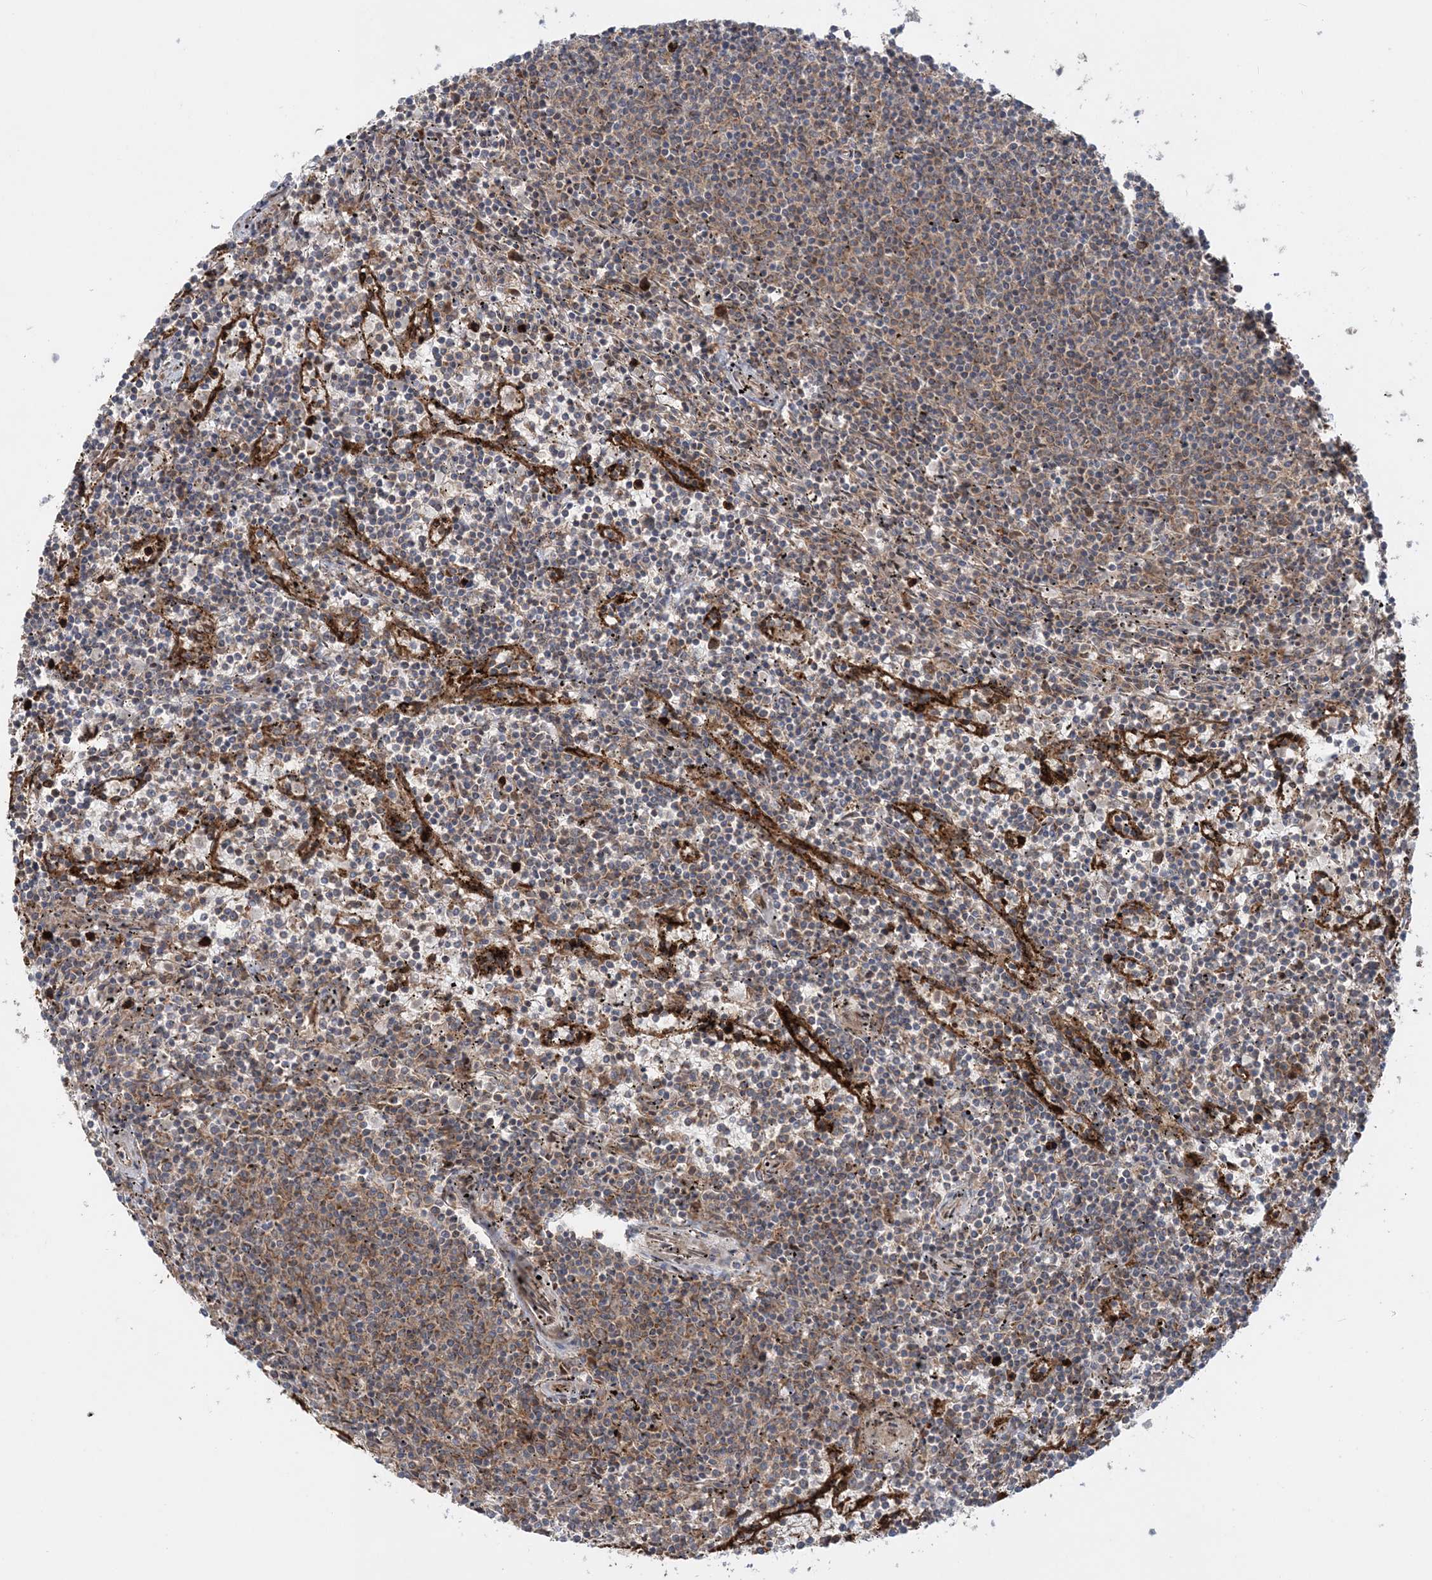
{"staining": {"intensity": "weak", "quantity": "25%-75%", "location": "cytoplasmic/membranous"}, "tissue": "lymphoma", "cell_type": "Tumor cells", "image_type": "cancer", "snomed": [{"axis": "morphology", "description": "Malignant lymphoma, non-Hodgkin's type, Low grade"}, {"axis": "topography", "description": "Spleen"}], "caption": "About 25%-75% of tumor cells in human lymphoma show weak cytoplasmic/membranous protein positivity as visualized by brown immunohistochemical staining.", "gene": "LRPPRC", "patient": {"sex": "female", "age": 50}}